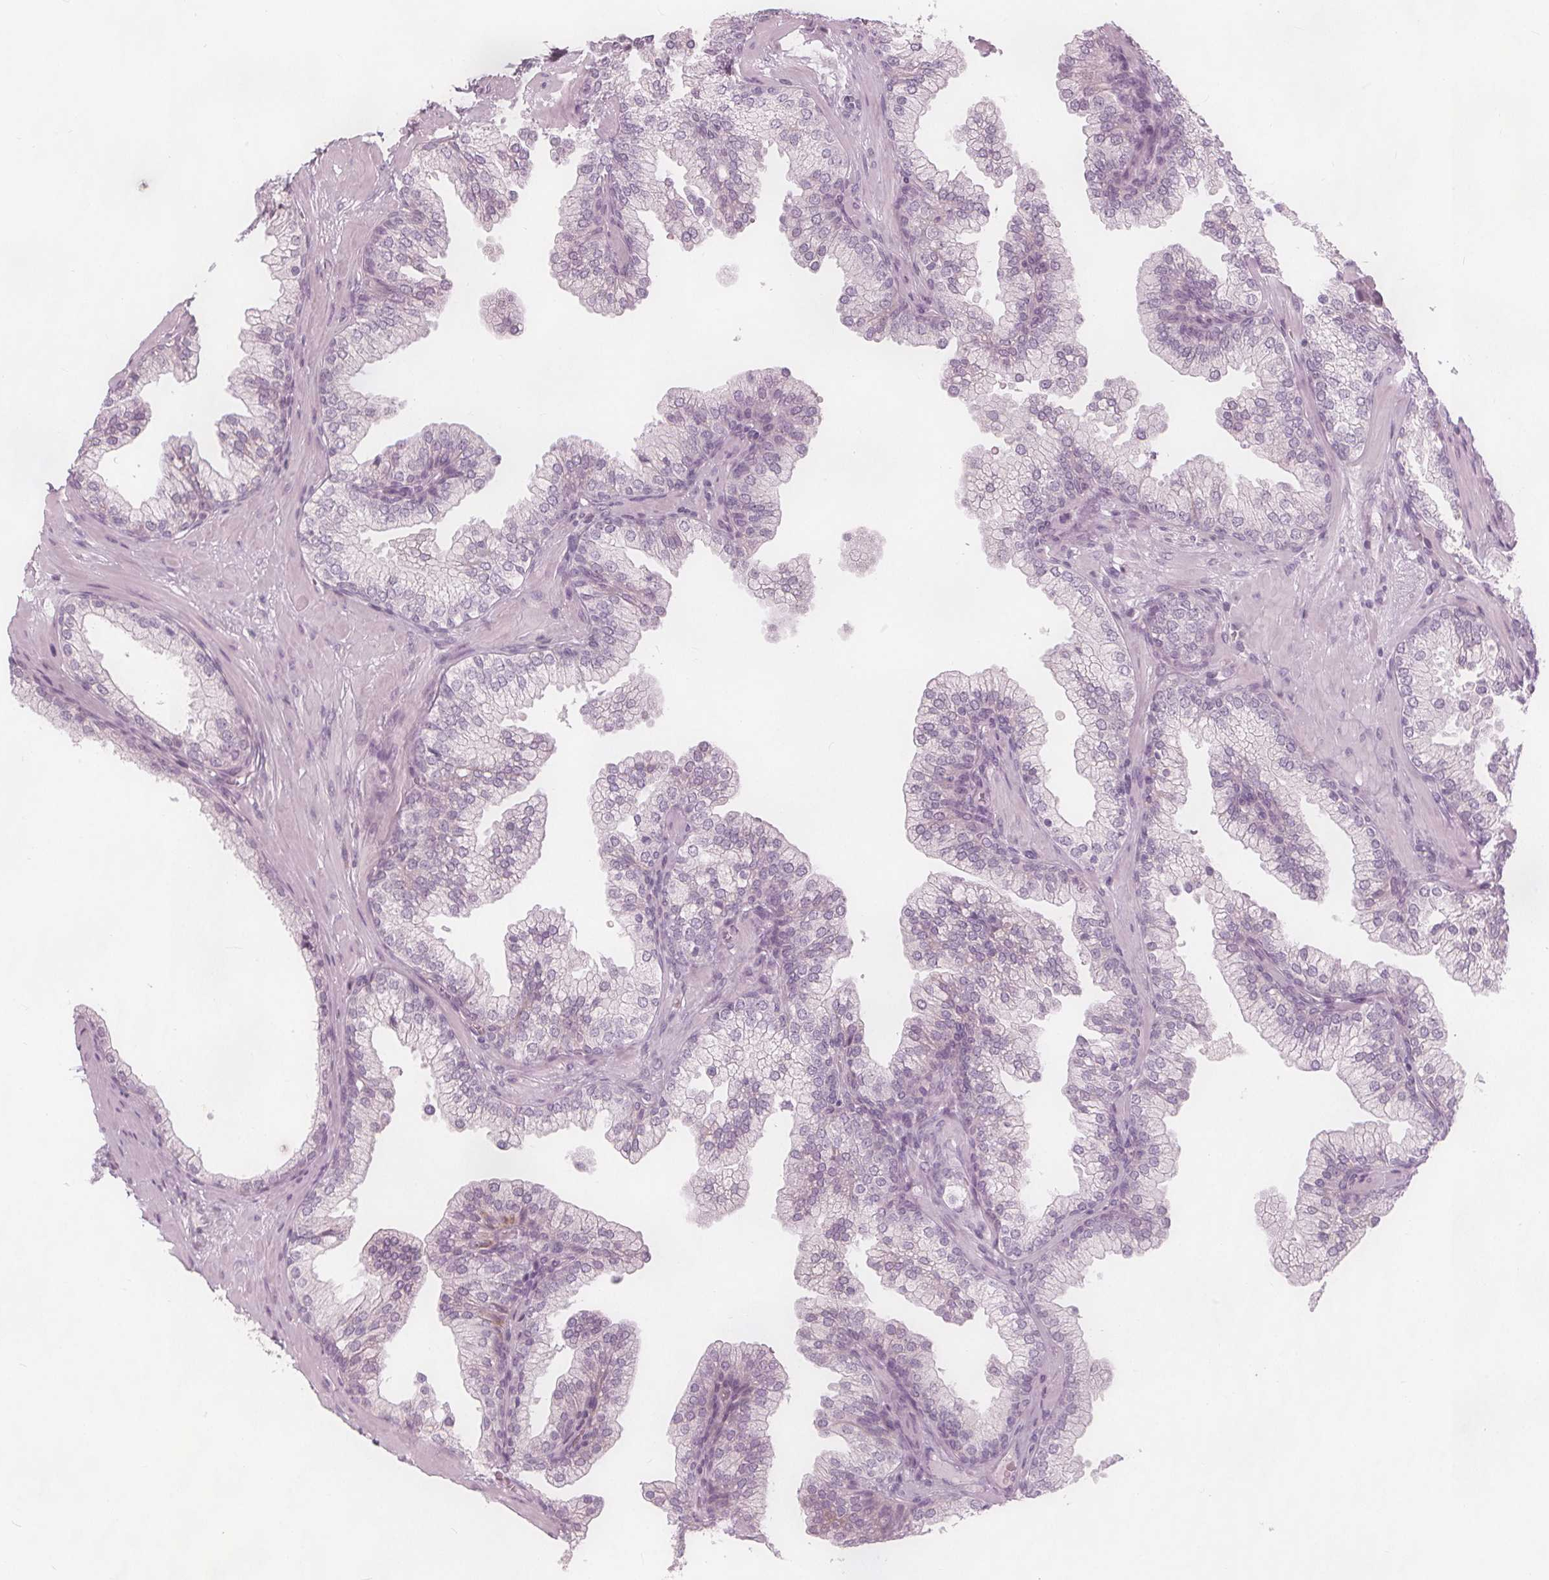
{"staining": {"intensity": "moderate", "quantity": "<25%", "location": "cytoplasmic/membranous"}, "tissue": "prostate", "cell_type": "Glandular cells", "image_type": "normal", "snomed": [{"axis": "morphology", "description": "Normal tissue, NOS"}, {"axis": "topography", "description": "Prostate"}, {"axis": "topography", "description": "Peripheral nerve tissue"}], "caption": "A brown stain labels moderate cytoplasmic/membranous positivity of a protein in glandular cells of normal human prostate.", "gene": "BRSK1", "patient": {"sex": "male", "age": 61}}